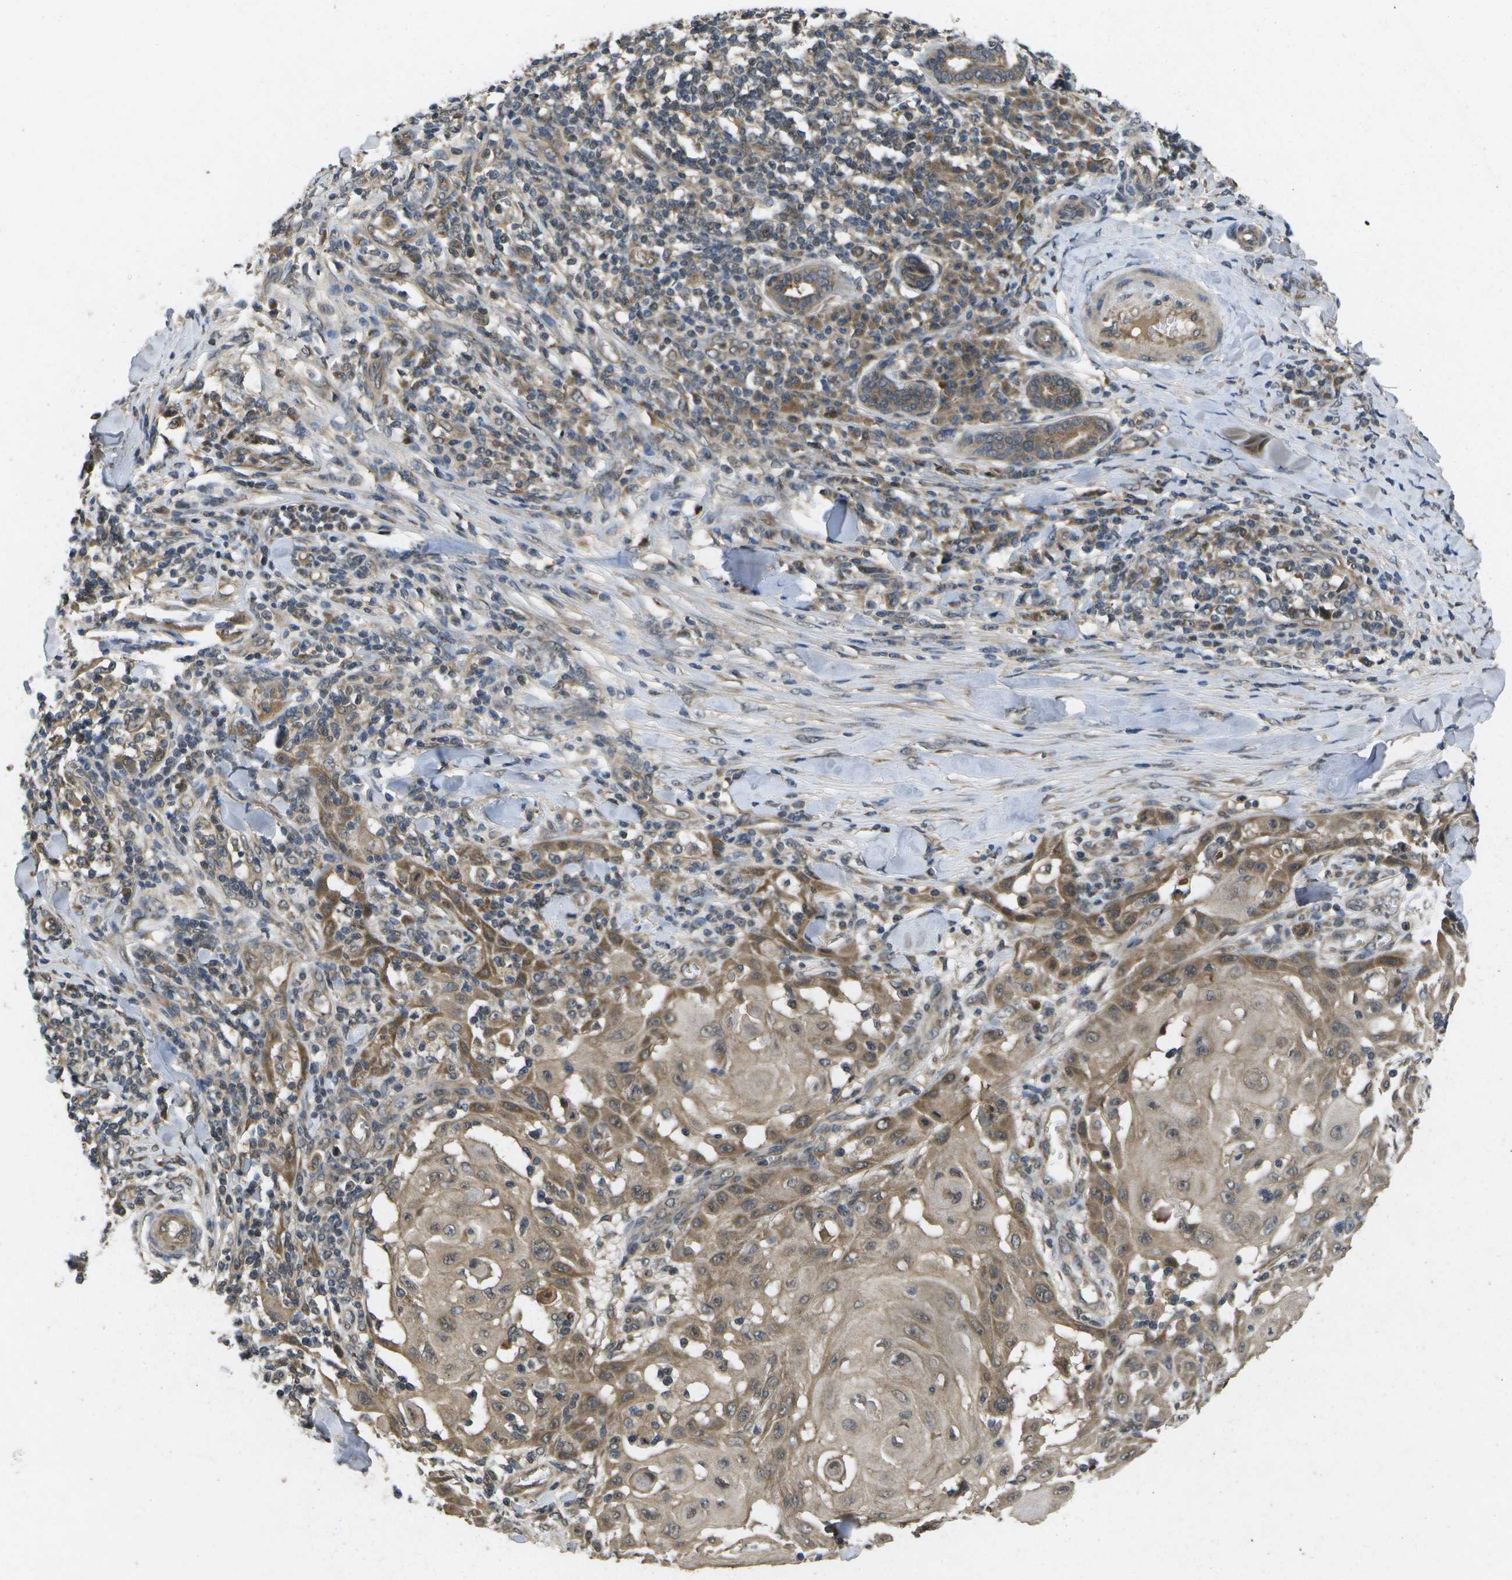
{"staining": {"intensity": "moderate", "quantity": ">75%", "location": "cytoplasmic/membranous"}, "tissue": "skin cancer", "cell_type": "Tumor cells", "image_type": "cancer", "snomed": [{"axis": "morphology", "description": "Squamous cell carcinoma, NOS"}, {"axis": "topography", "description": "Skin"}], "caption": "A photomicrograph of skin cancer stained for a protein shows moderate cytoplasmic/membranous brown staining in tumor cells.", "gene": "ALAS1", "patient": {"sex": "male", "age": 24}}